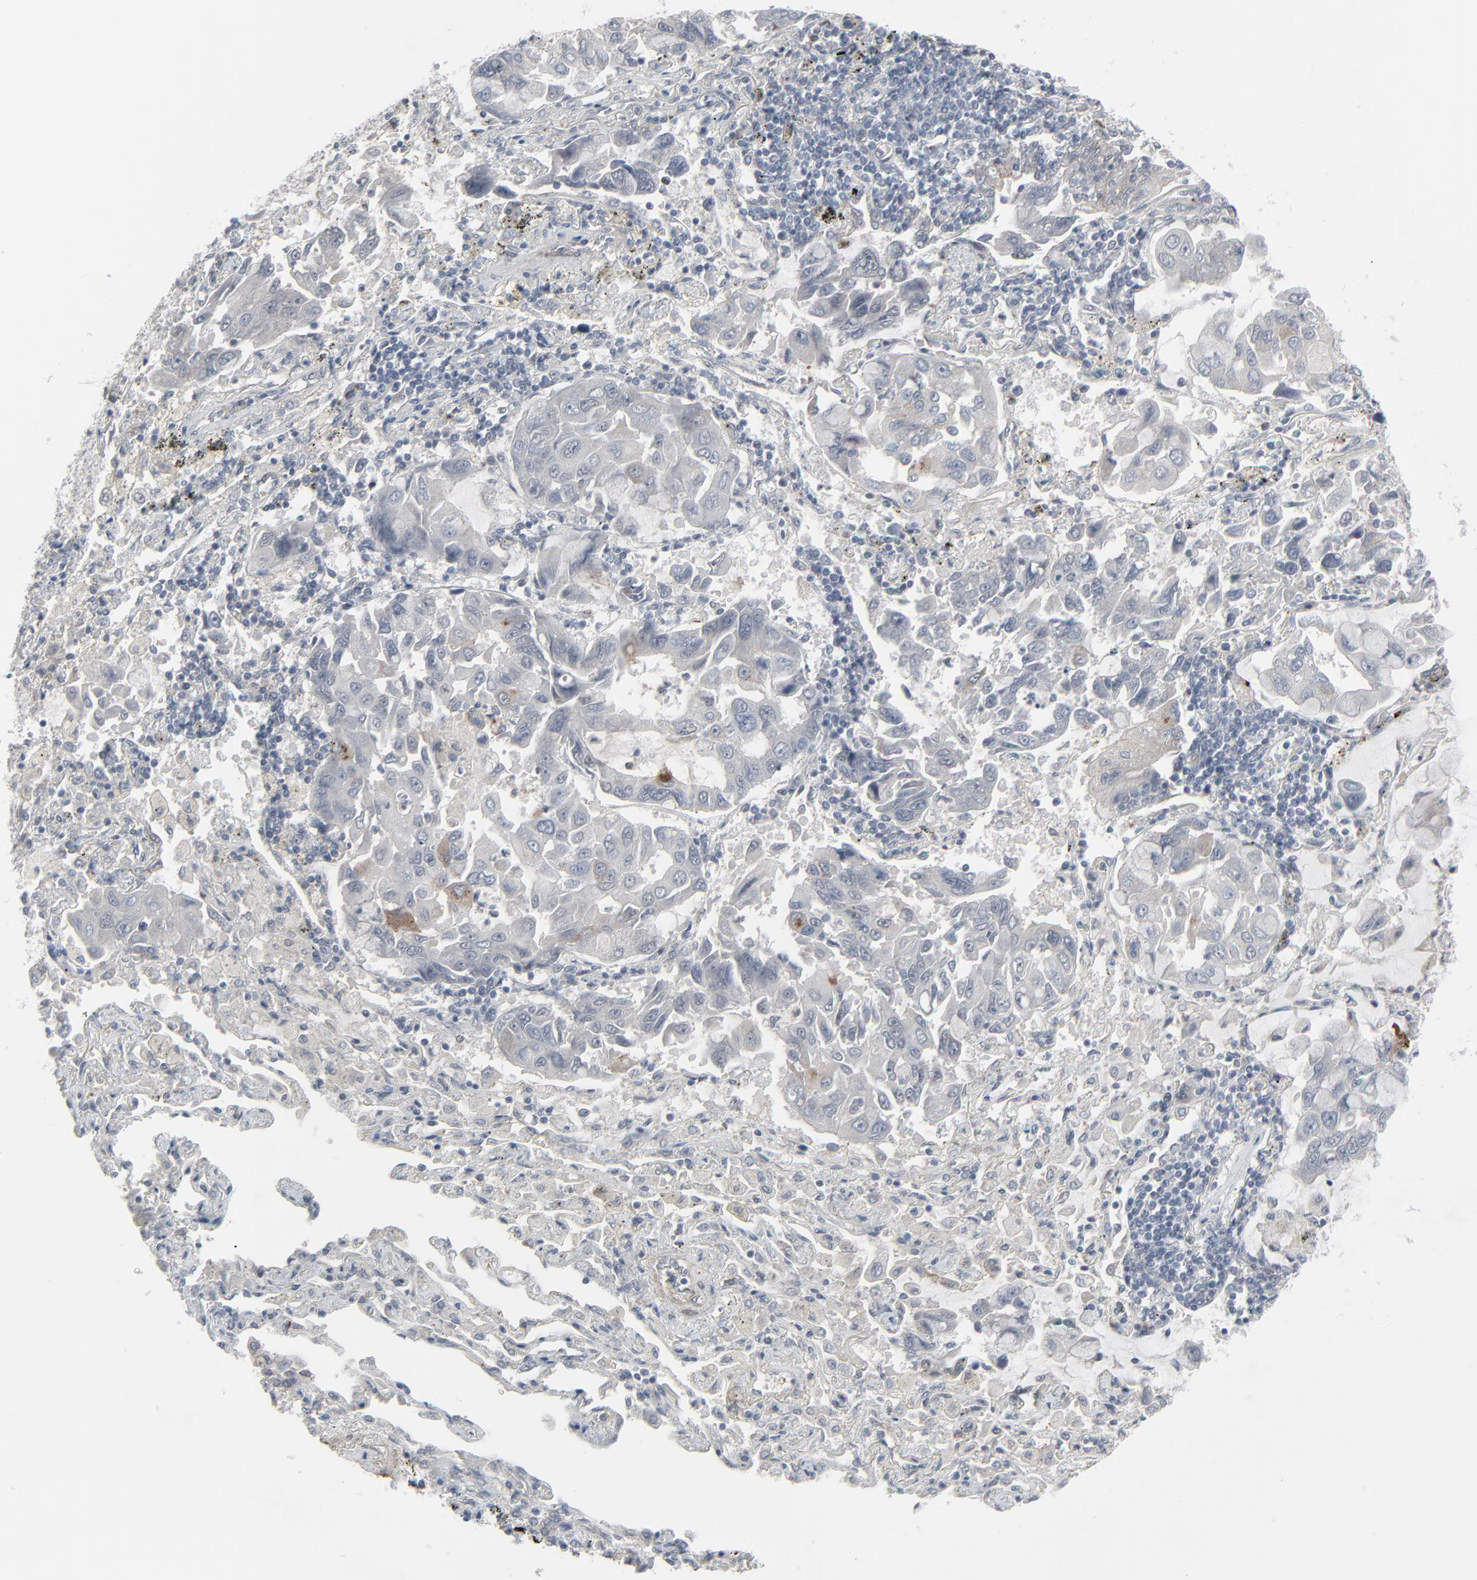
{"staining": {"intensity": "negative", "quantity": "none", "location": "none"}, "tissue": "lung cancer", "cell_type": "Tumor cells", "image_type": "cancer", "snomed": [{"axis": "morphology", "description": "Adenocarcinoma, NOS"}, {"axis": "topography", "description": "Lung"}], "caption": "Immunohistochemistry of human lung cancer shows no positivity in tumor cells.", "gene": "NEUROD1", "patient": {"sex": "male", "age": 64}}